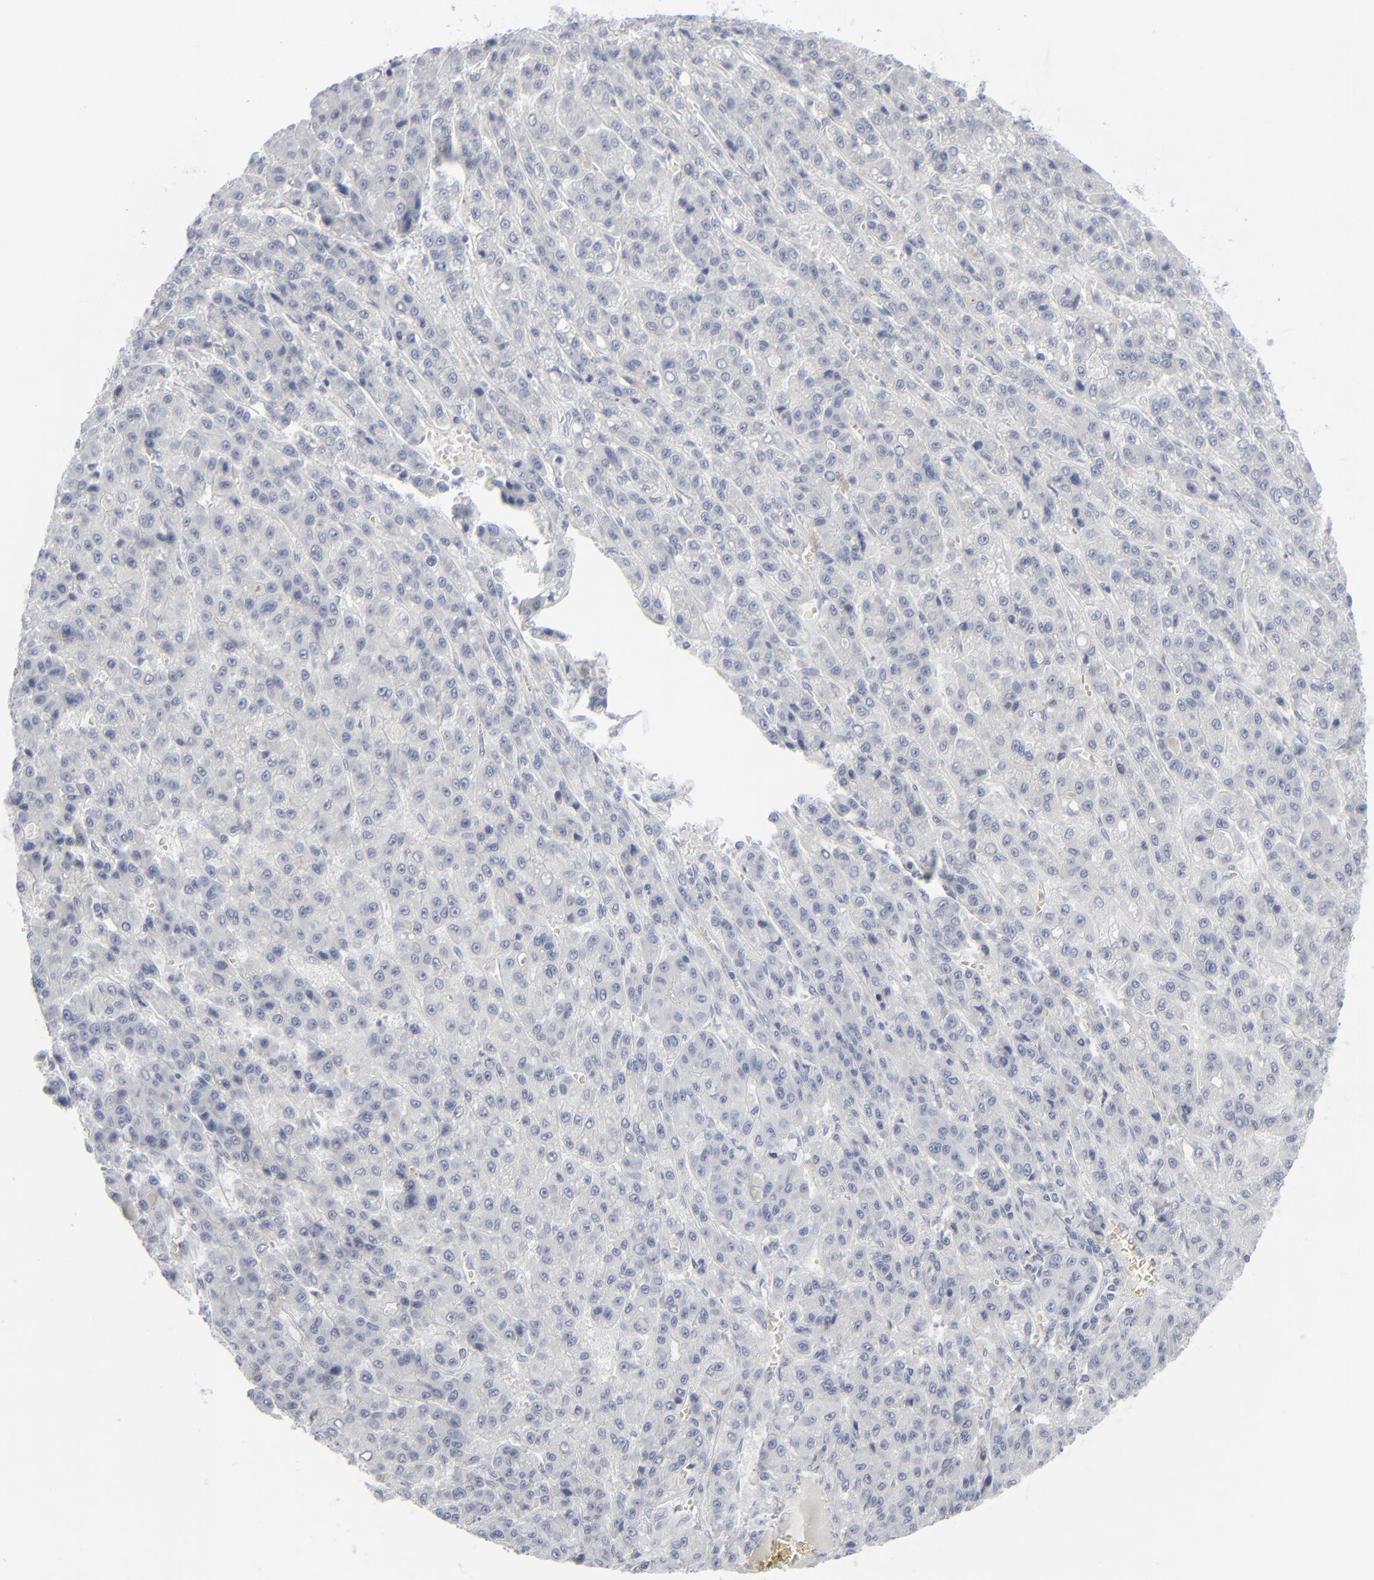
{"staining": {"intensity": "negative", "quantity": "none", "location": "none"}, "tissue": "liver cancer", "cell_type": "Tumor cells", "image_type": "cancer", "snomed": [{"axis": "morphology", "description": "Carcinoma, Hepatocellular, NOS"}, {"axis": "topography", "description": "Liver"}], "caption": "This is an immunohistochemistry (IHC) histopathology image of human liver cancer. There is no staining in tumor cells.", "gene": "MSLN", "patient": {"sex": "male", "age": 70}}